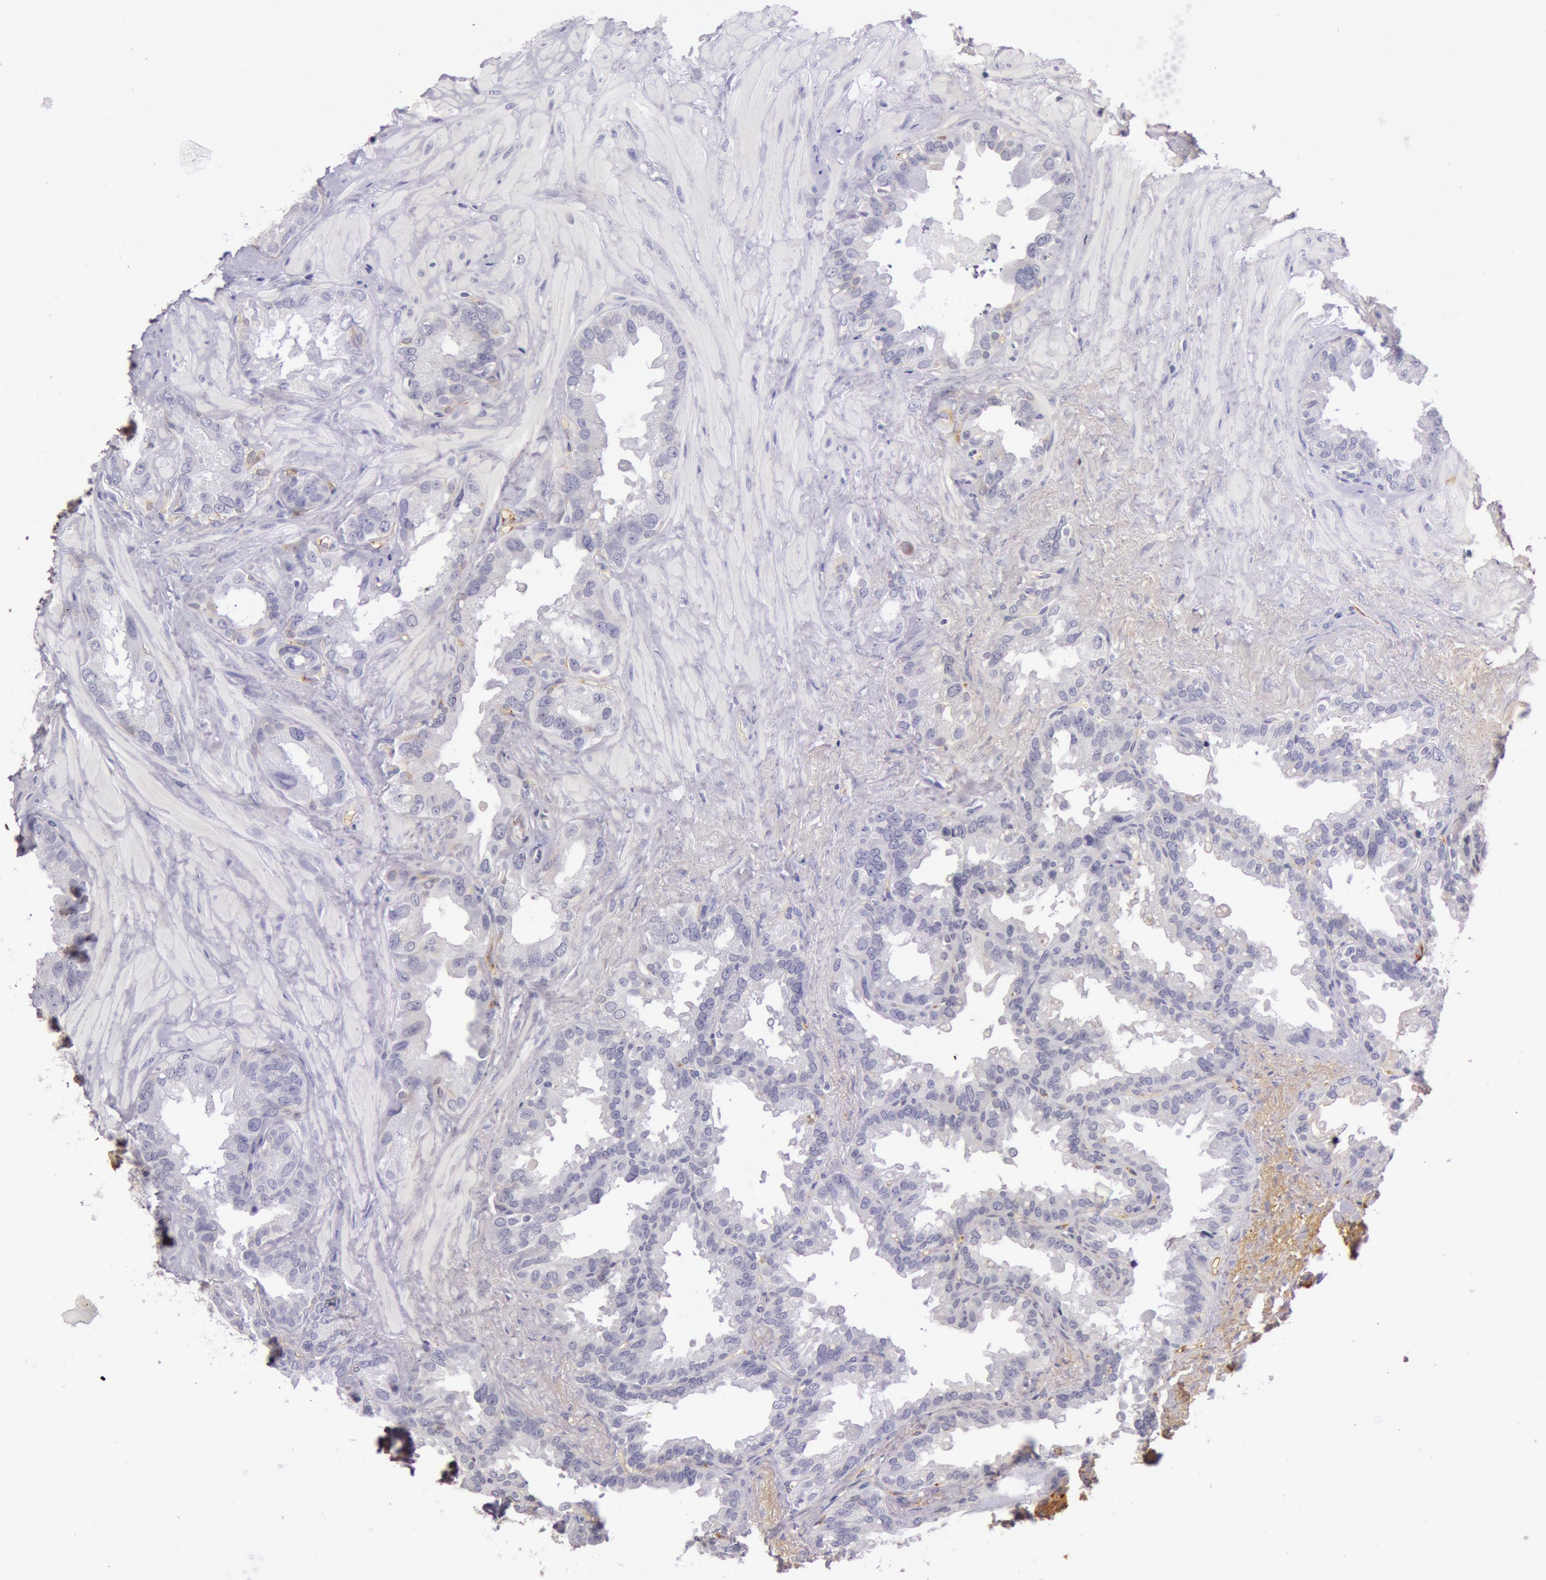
{"staining": {"intensity": "negative", "quantity": "none", "location": "none"}, "tissue": "seminal vesicle", "cell_type": "Glandular cells", "image_type": "normal", "snomed": [{"axis": "morphology", "description": "Normal tissue, NOS"}, {"axis": "topography", "description": "Prostate"}, {"axis": "topography", "description": "Seminal veicle"}], "caption": "A photomicrograph of human seminal vesicle is negative for staining in glandular cells. (Immunohistochemistry, brightfield microscopy, high magnification).", "gene": "C4BPA", "patient": {"sex": "male", "age": 63}}